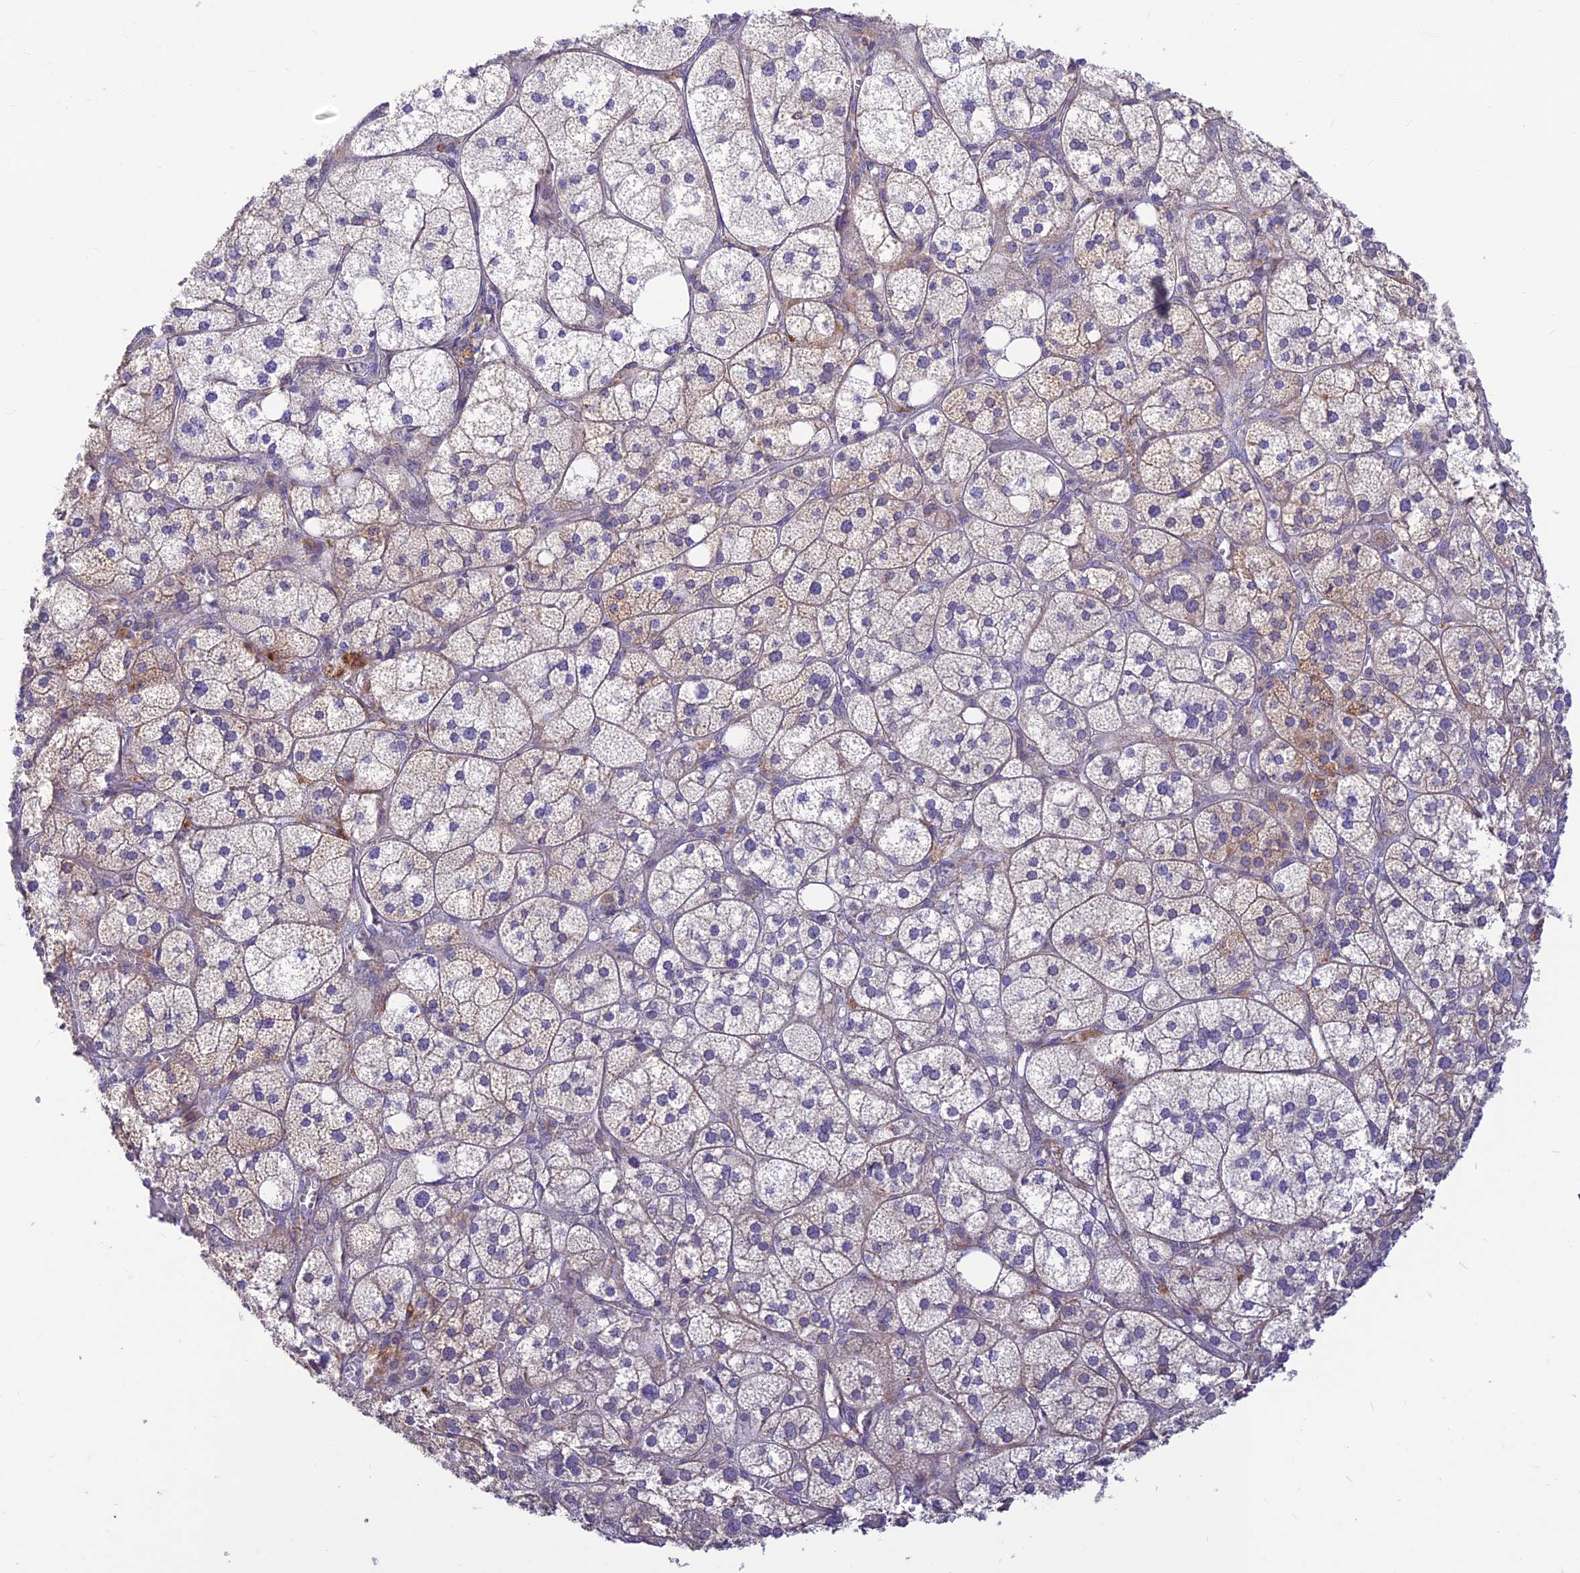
{"staining": {"intensity": "moderate", "quantity": "<25%", "location": "cytoplasmic/membranous,nuclear"}, "tissue": "adrenal gland", "cell_type": "Glandular cells", "image_type": "normal", "snomed": [{"axis": "morphology", "description": "Normal tissue, NOS"}, {"axis": "topography", "description": "Adrenal gland"}], "caption": "A low amount of moderate cytoplasmic/membranous,nuclear expression is appreciated in approximately <25% of glandular cells in normal adrenal gland.", "gene": "ST8SIA5", "patient": {"sex": "female", "age": 61}}